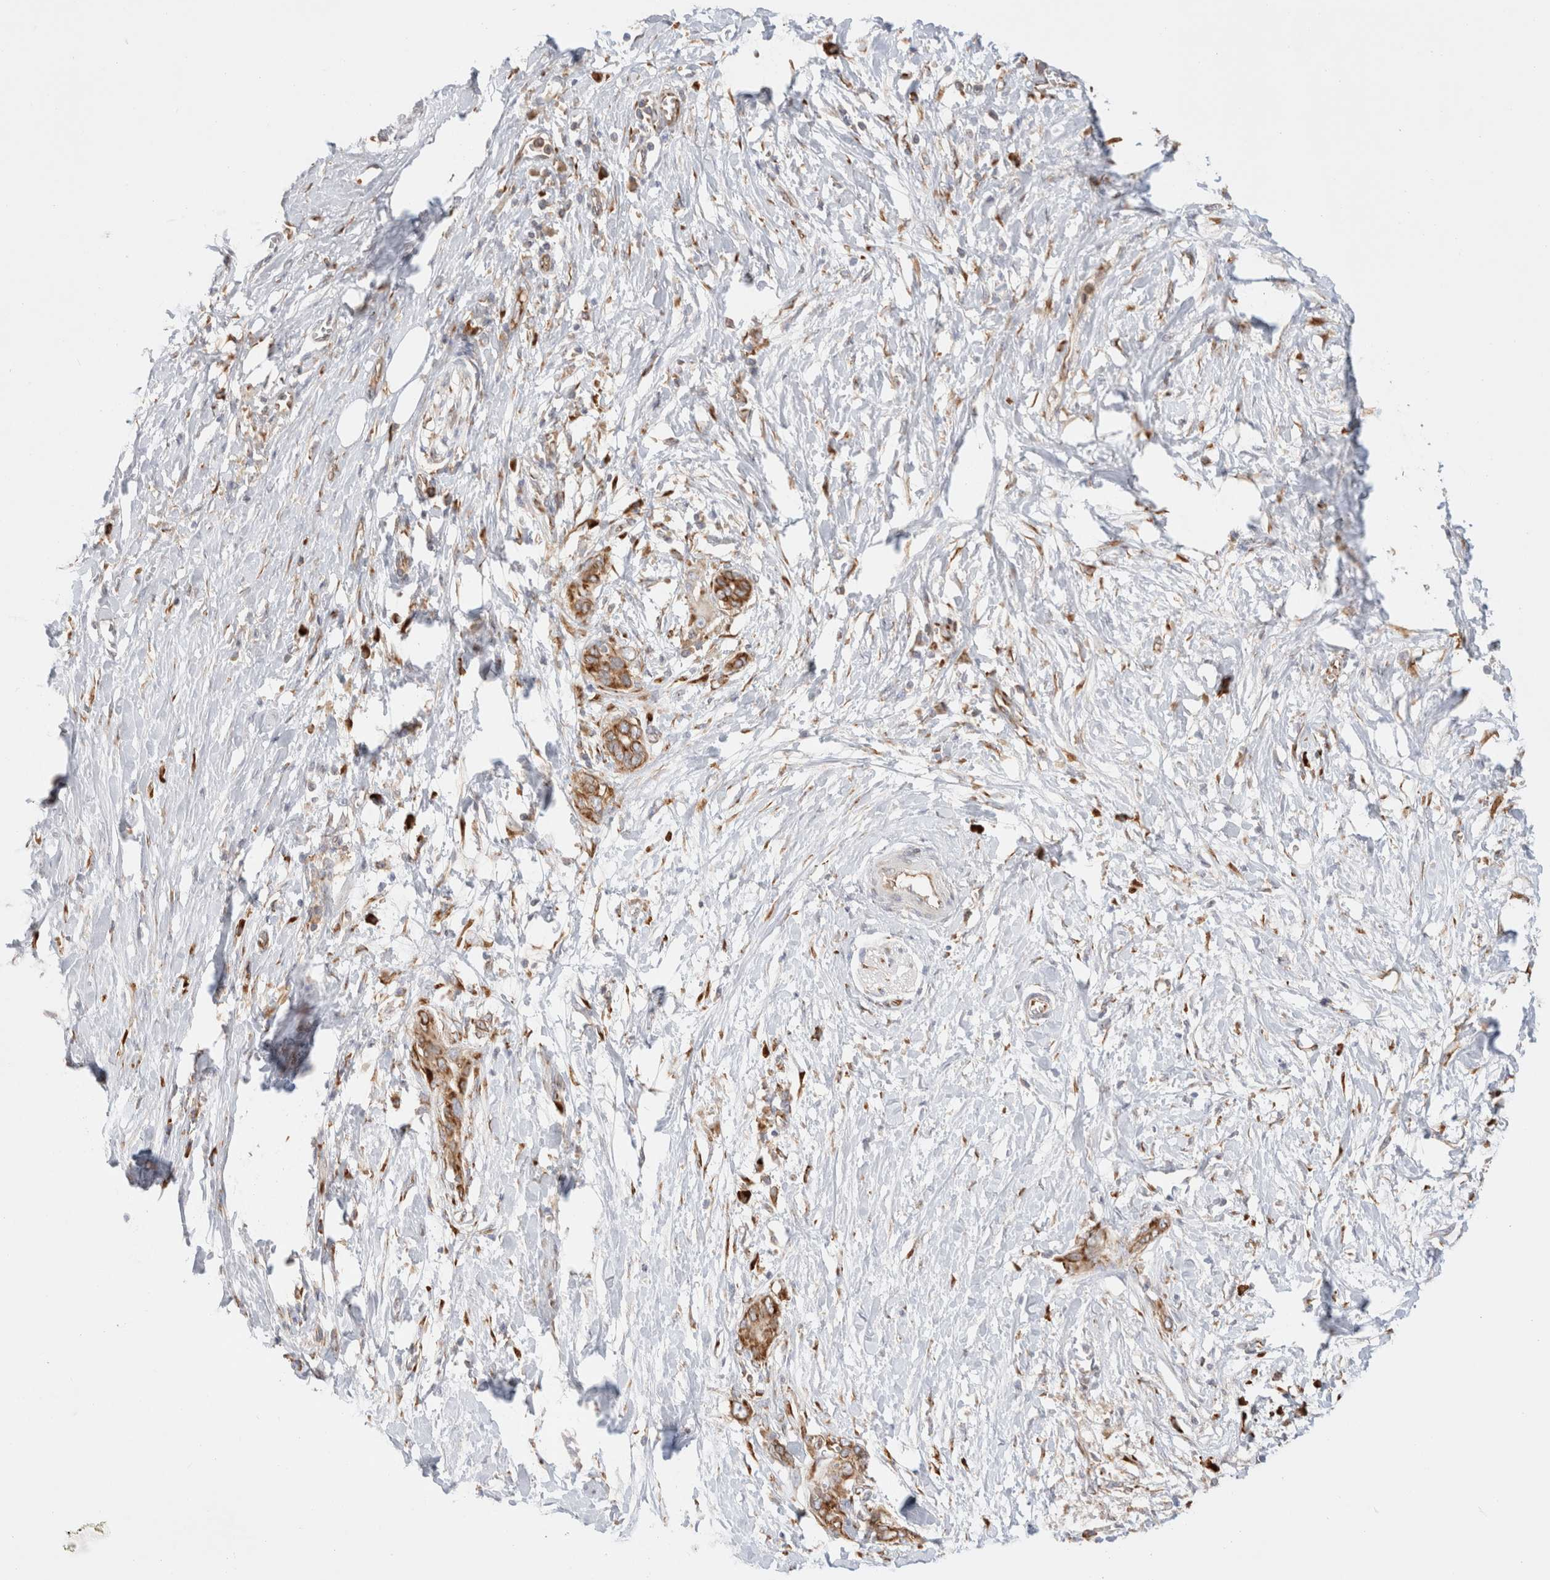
{"staining": {"intensity": "moderate", "quantity": ">75%", "location": "cytoplasmic/membranous"}, "tissue": "pancreatic cancer", "cell_type": "Tumor cells", "image_type": "cancer", "snomed": [{"axis": "morphology", "description": "Normal tissue, NOS"}, {"axis": "morphology", "description": "Adenocarcinoma, NOS"}, {"axis": "topography", "description": "Pancreas"}, {"axis": "topography", "description": "Peripheral nerve tissue"}], "caption": "Pancreatic cancer (adenocarcinoma) stained for a protein shows moderate cytoplasmic/membranous positivity in tumor cells. (IHC, brightfield microscopy, high magnification).", "gene": "ZC2HC1A", "patient": {"sex": "male", "age": 59}}